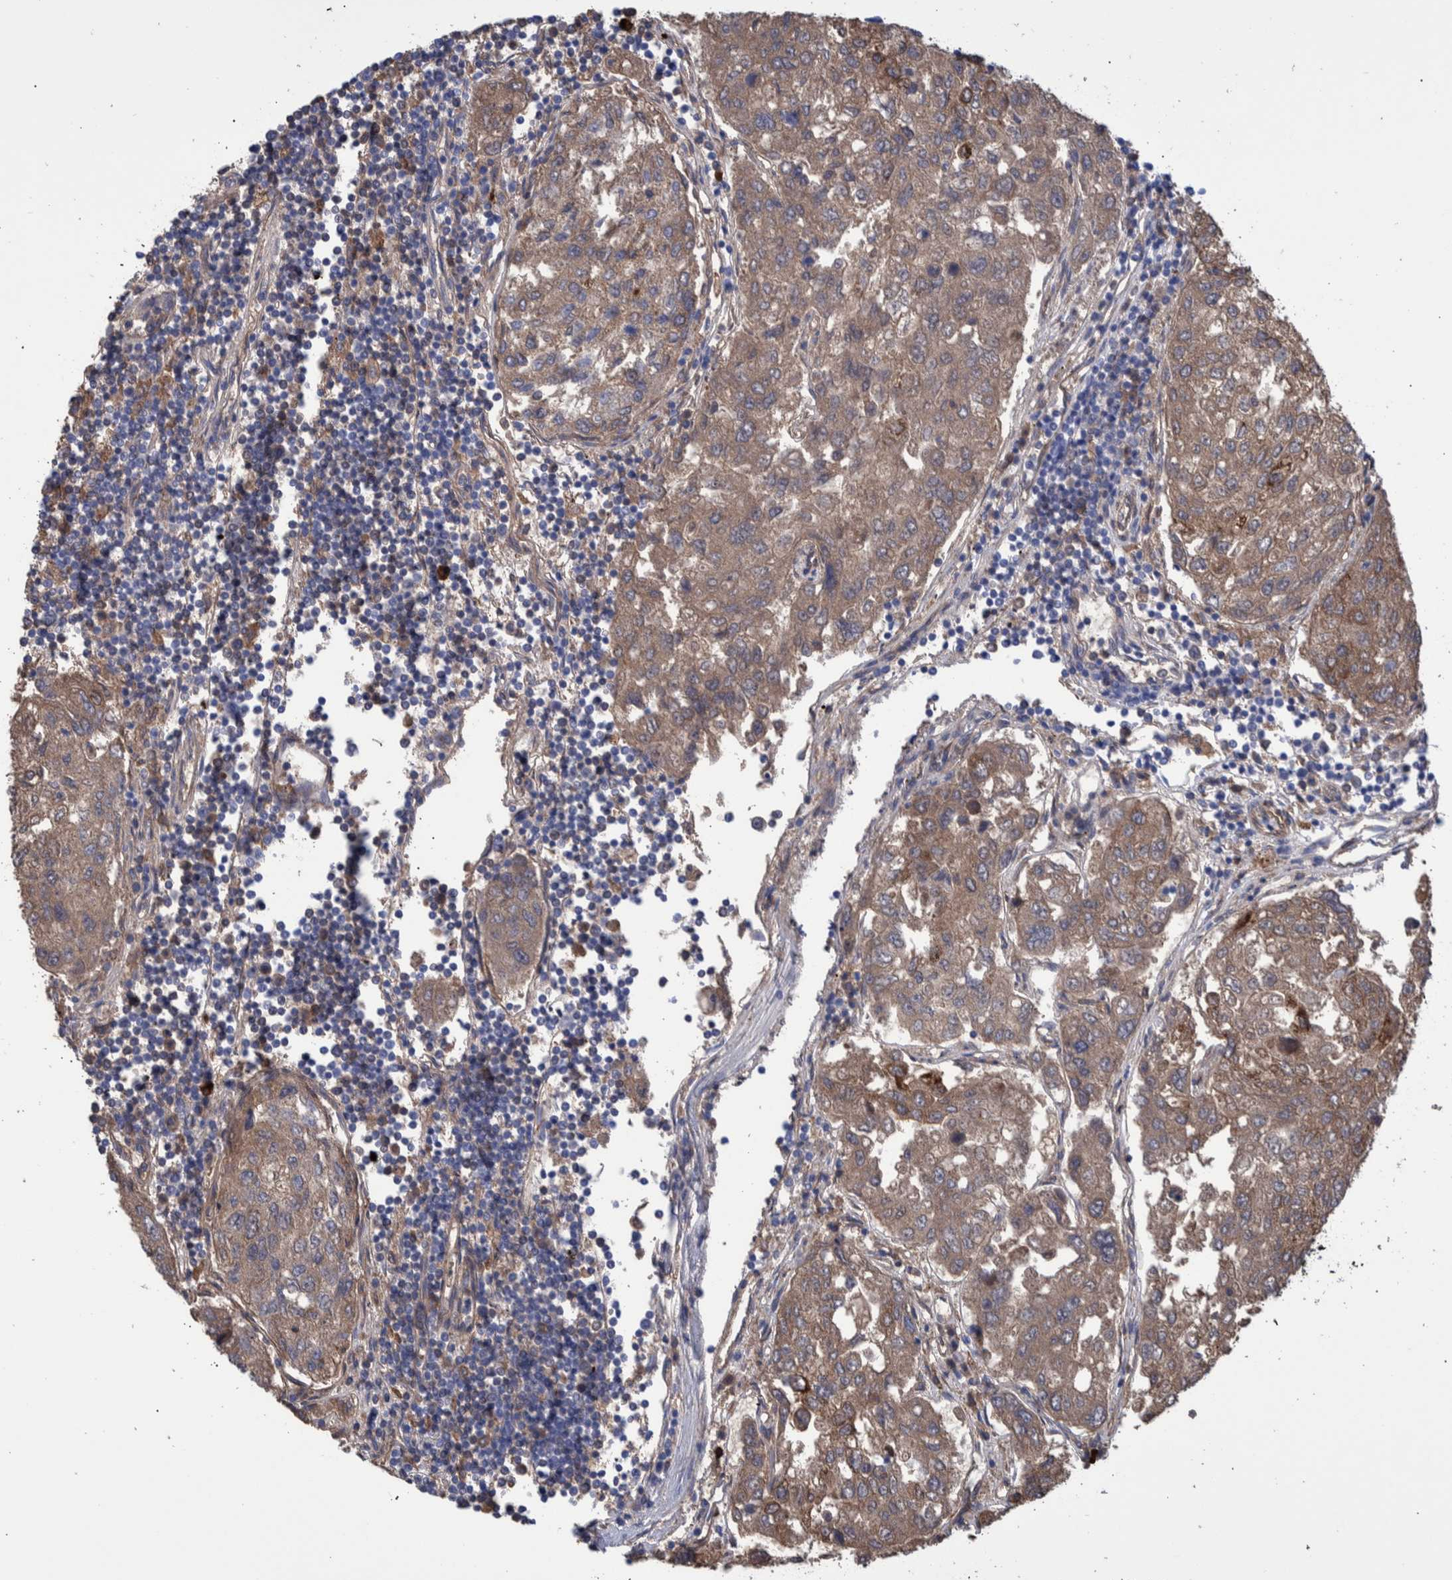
{"staining": {"intensity": "moderate", "quantity": ">75%", "location": "cytoplasmic/membranous"}, "tissue": "urothelial cancer", "cell_type": "Tumor cells", "image_type": "cancer", "snomed": [{"axis": "morphology", "description": "Urothelial carcinoma, High grade"}, {"axis": "topography", "description": "Lymph node"}, {"axis": "topography", "description": "Urinary bladder"}], "caption": "This is a photomicrograph of IHC staining of urothelial cancer, which shows moderate expression in the cytoplasmic/membranous of tumor cells.", "gene": "DLL4", "patient": {"sex": "male", "age": 51}}